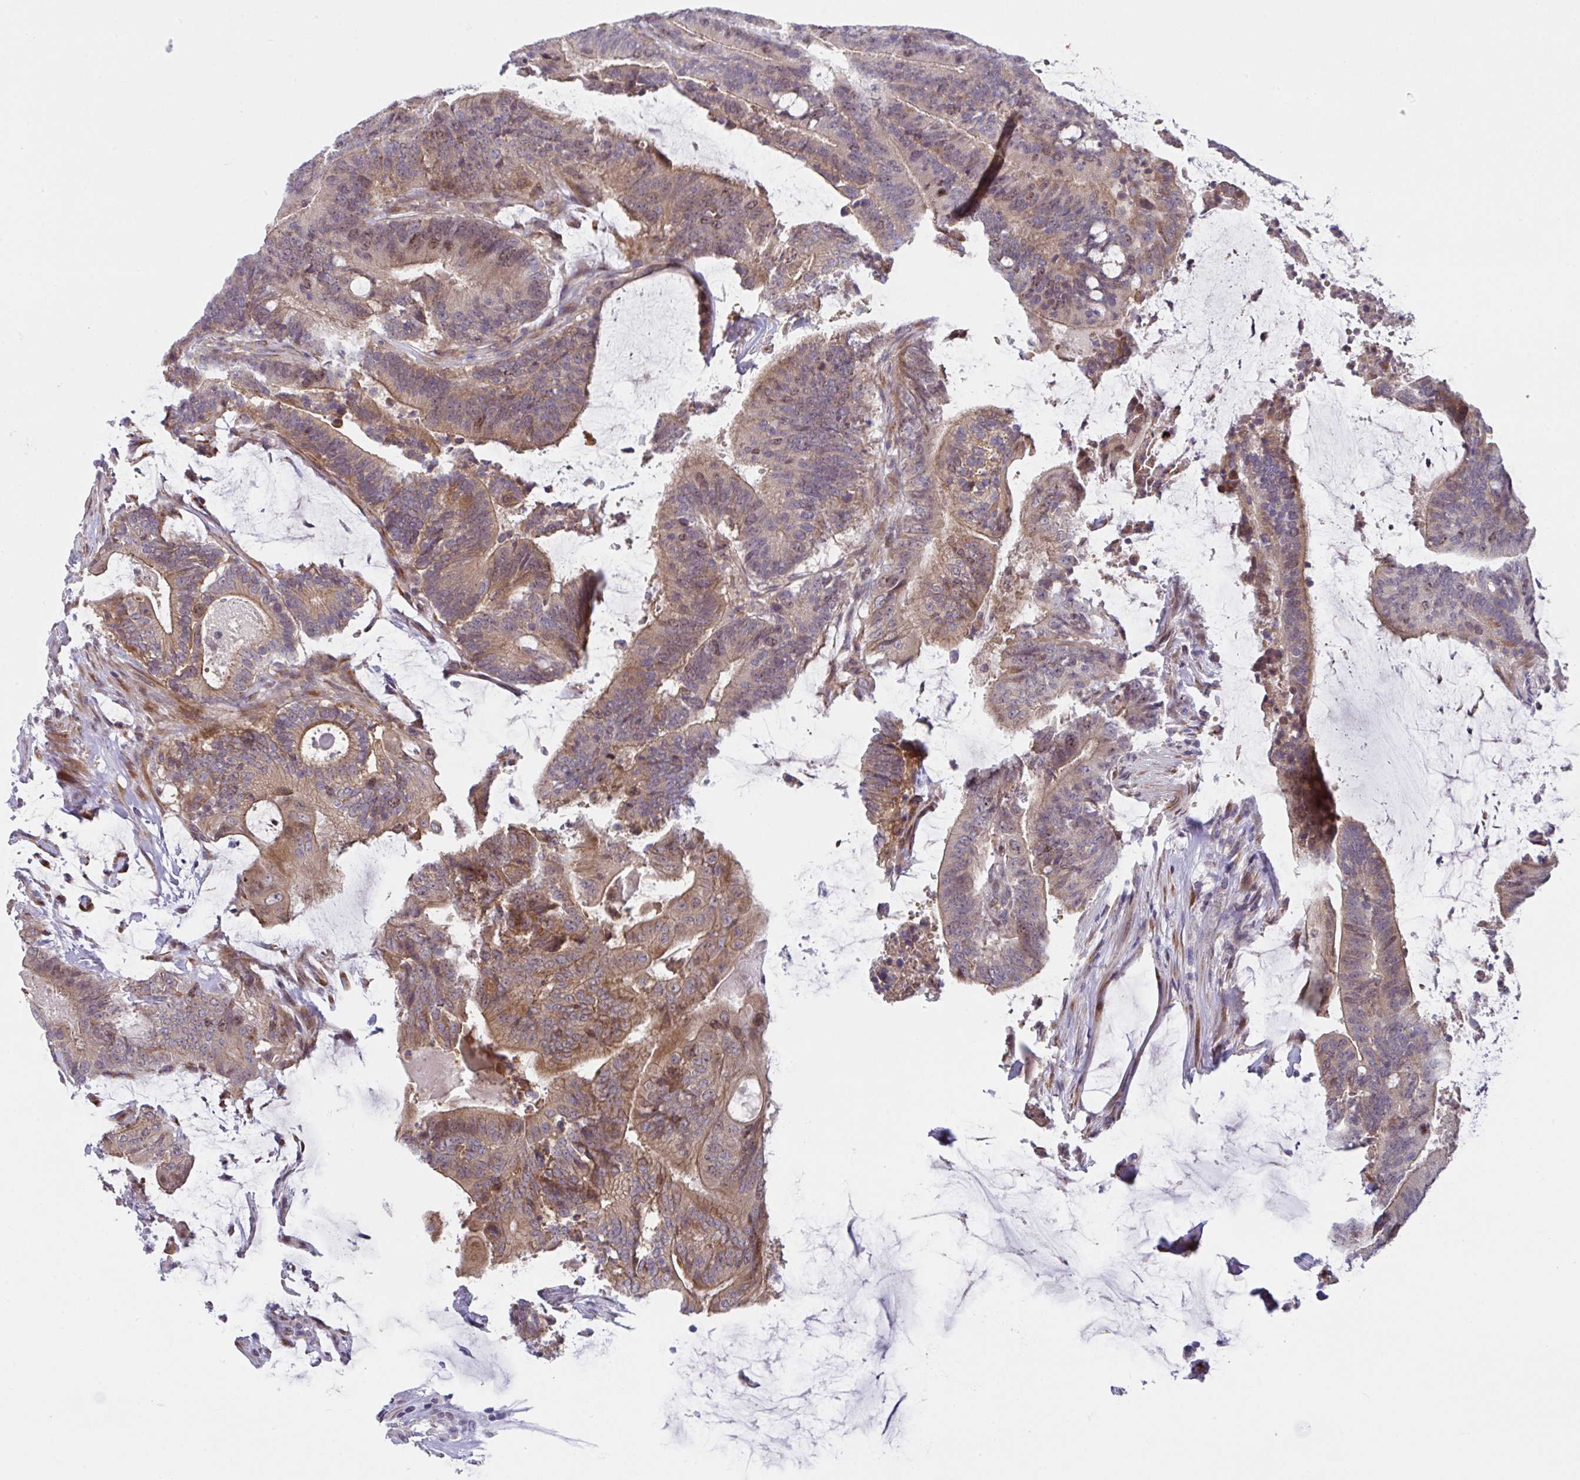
{"staining": {"intensity": "moderate", "quantity": ">75%", "location": "cytoplasmic/membranous,nuclear"}, "tissue": "colorectal cancer", "cell_type": "Tumor cells", "image_type": "cancer", "snomed": [{"axis": "morphology", "description": "Adenocarcinoma, NOS"}, {"axis": "topography", "description": "Colon"}], "caption": "Human colorectal cancer stained with a protein marker displays moderate staining in tumor cells.", "gene": "RBM18", "patient": {"sex": "female", "age": 43}}